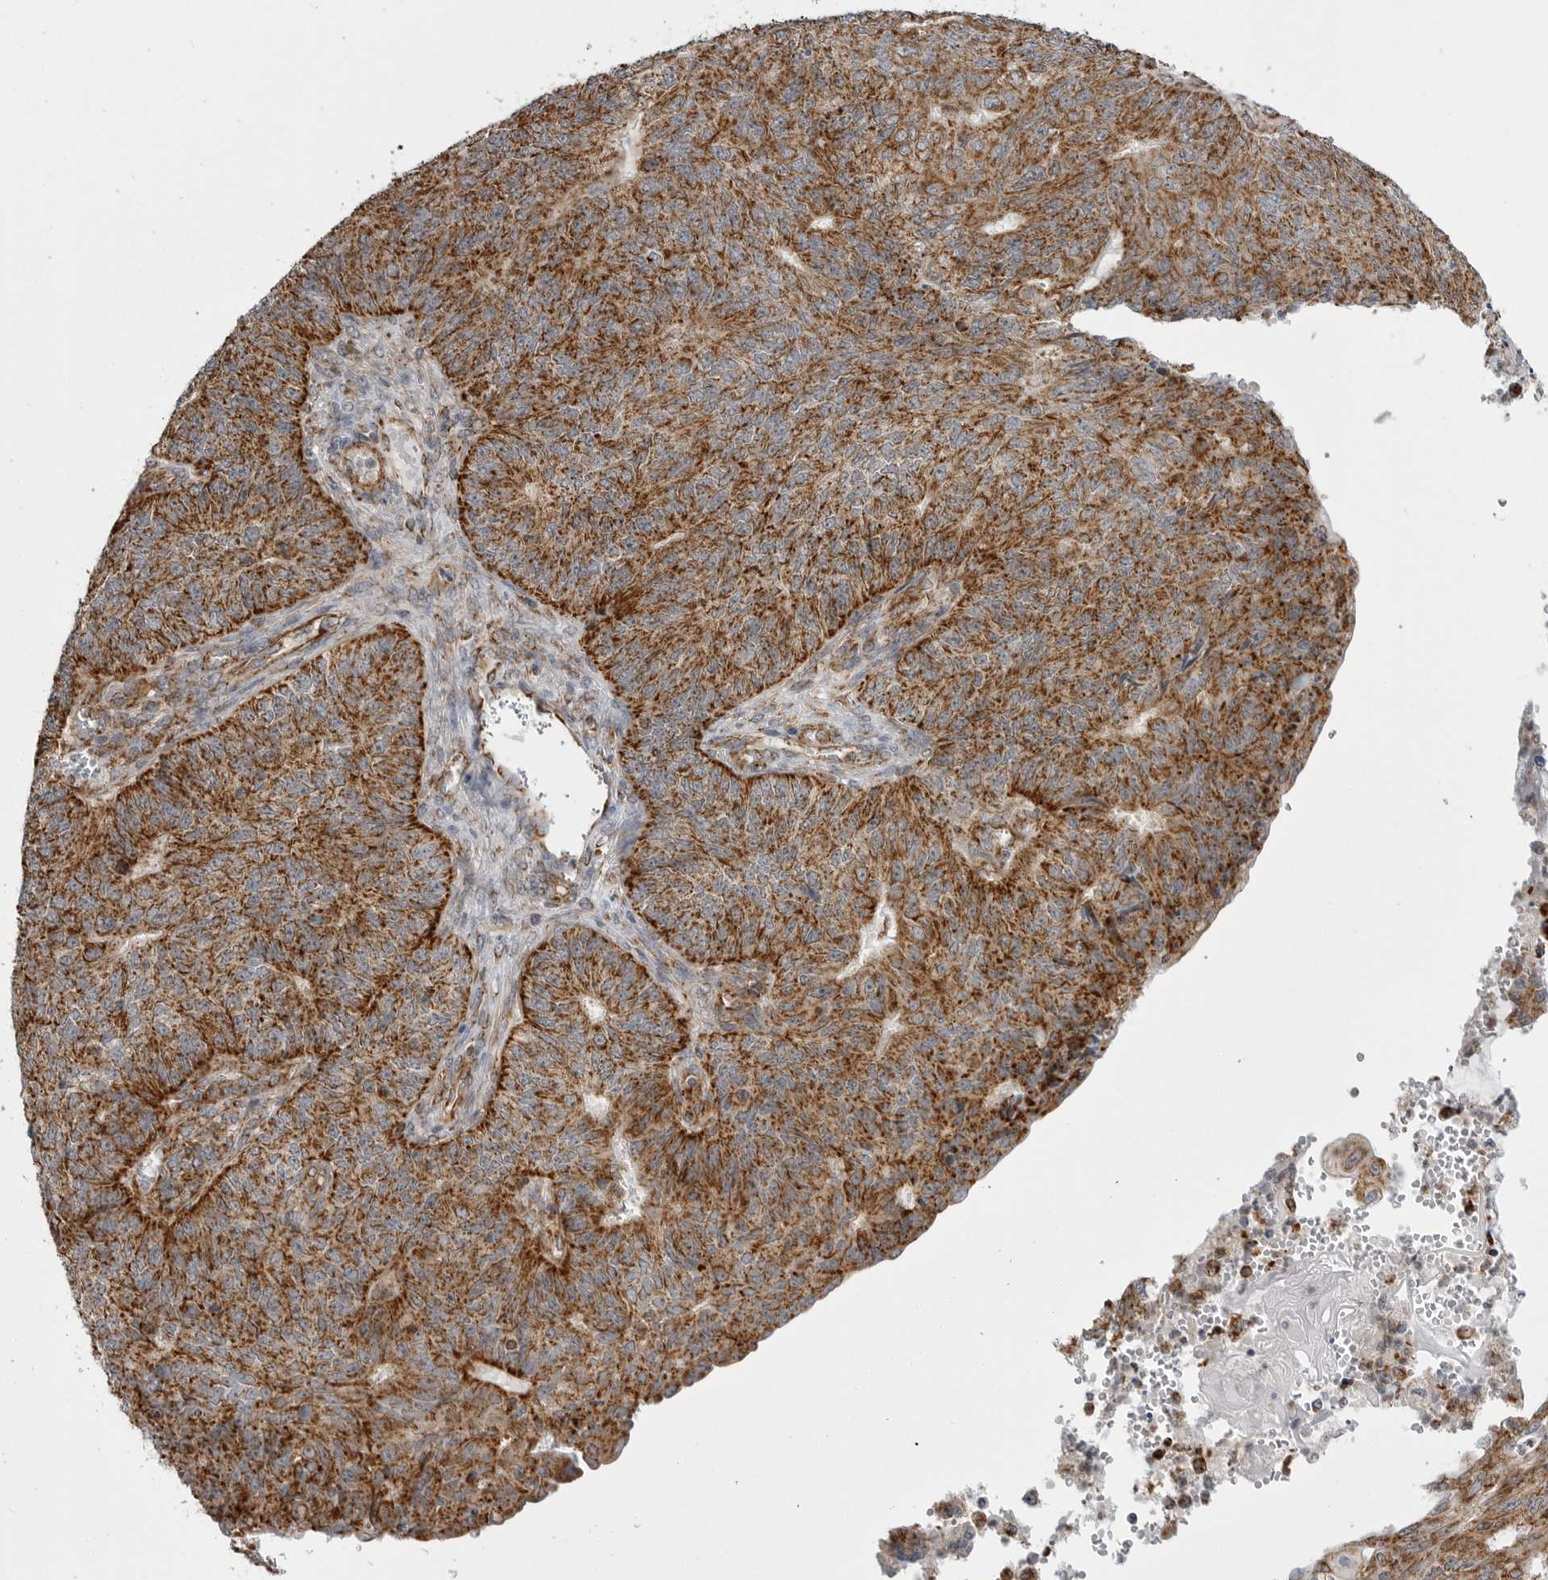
{"staining": {"intensity": "strong", "quantity": ">75%", "location": "cytoplasmic/membranous"}, "tissue": "endometrial cancer", "cell_type": "Tumor cells", "image_type": "cancer", "snomed": [{"axis": "morphology", "description": "Adenocarcinoma, NOS"}, {"axis": "topography", "description": "Endometrium"}], "caption": "A micrograph showing strong cytoplasmic/membranous positivity in about >75% of tumor cells in endometrial adenocarcinoma, as visualized by brown immunohistochemical staining.", "gene": "FH", "patient": {"sex": "female", "age": 32}}